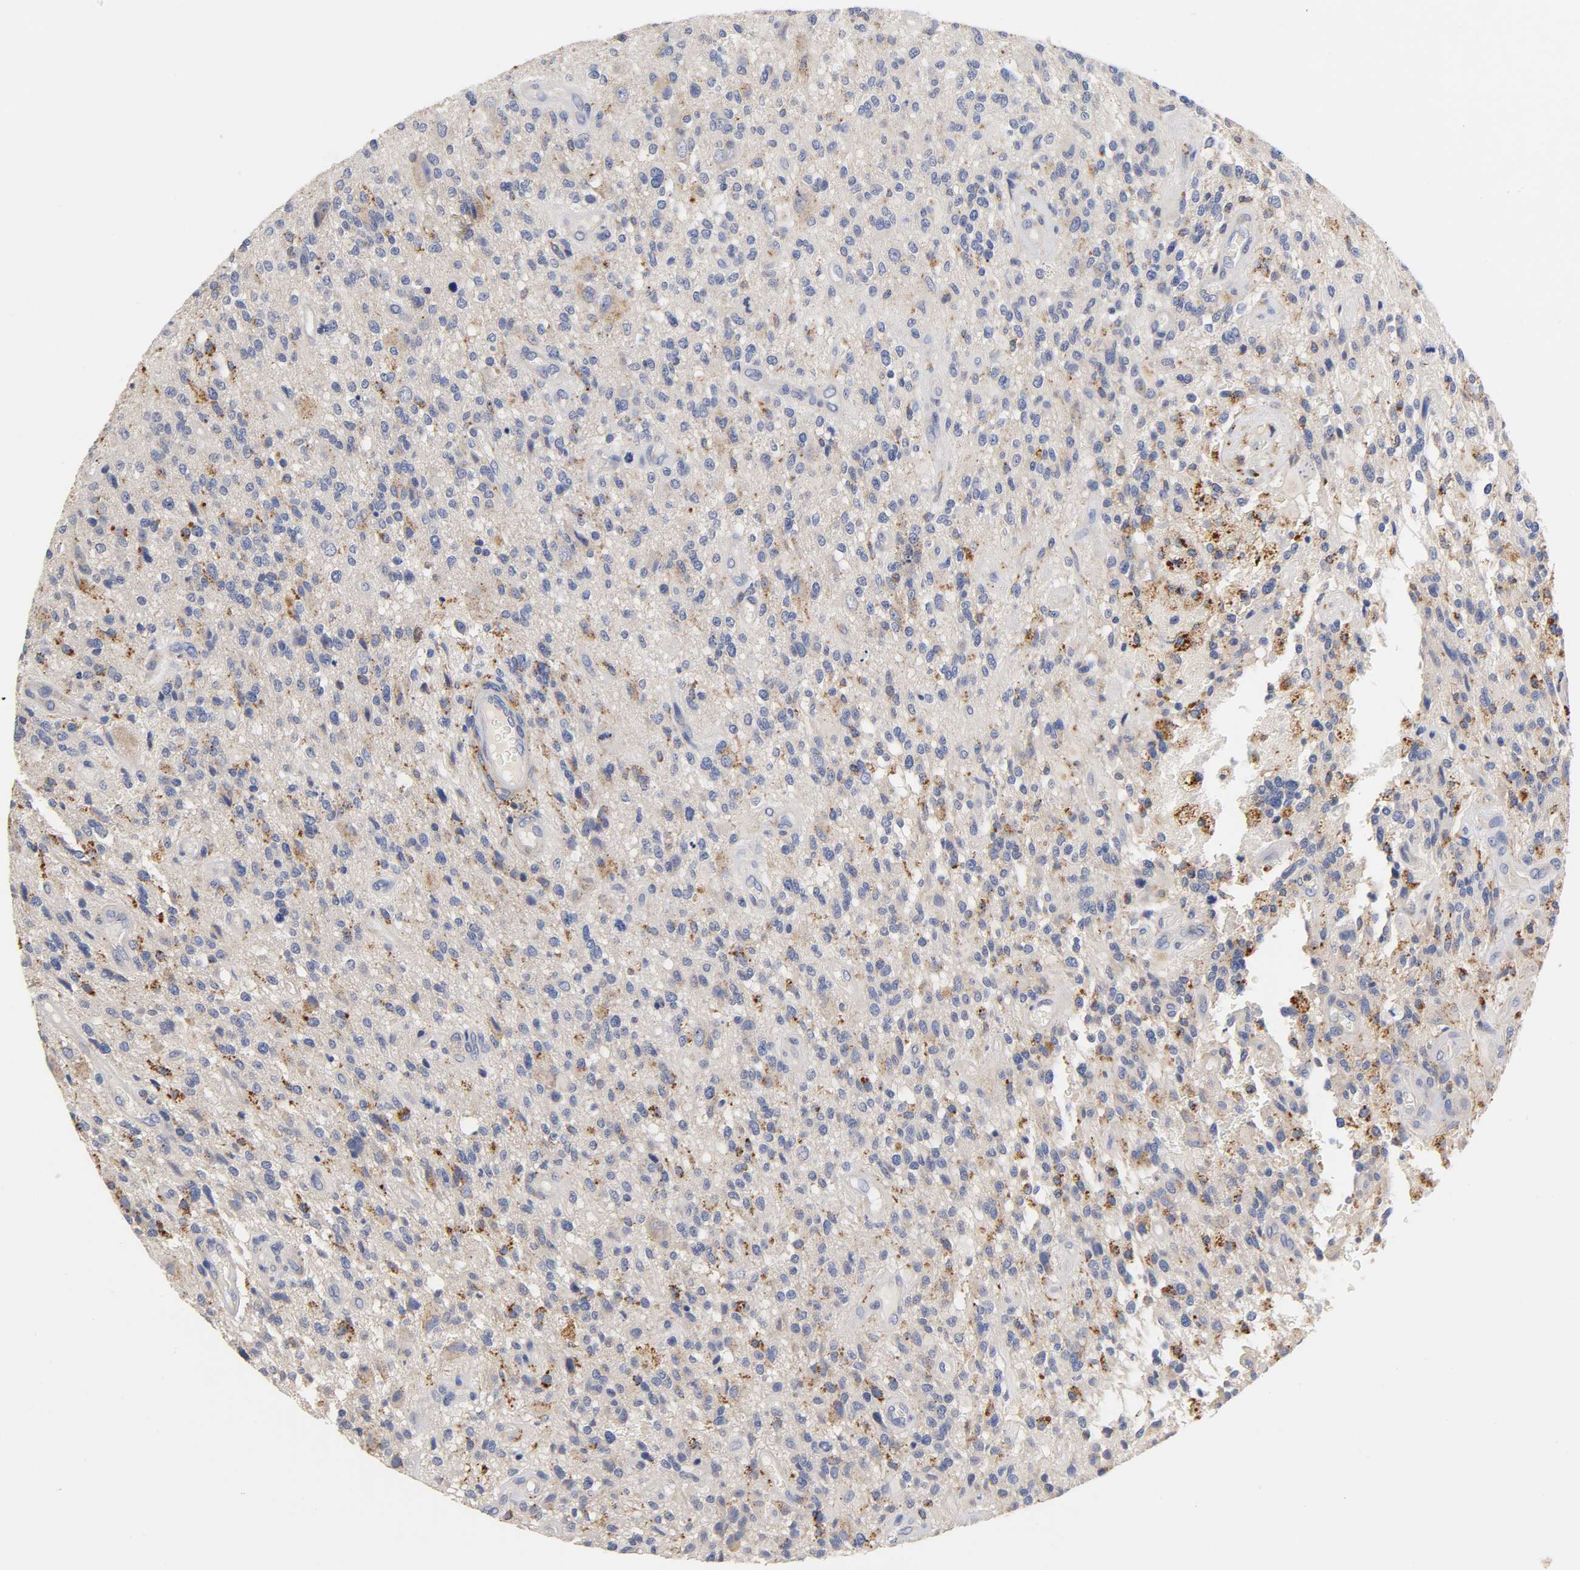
{"staining": {"intensity": "moderate", "quantity": "<25%", "location": "cytoplasmic/membranous"}, "tissue": "glioma", "cell_type": "Tumor cells", "image_type": "cancer", "snomed": [{"axis": "morphology", "description": "Normal tissue, NOS"}, {"axis": "morphology", "description": "Glioma, malignant, High grade"}, {"axis": "topography", "description": "Cerebral cortex"}], "caption": "Immunohistochemical staining of human malignant glioma (high-grade) displays low levels of moderate cytoplasmic/membranous expression in about <25% of tumor cells.", "gene": "SEMA5A", "patient": {"sex": "male", "age": 75}}